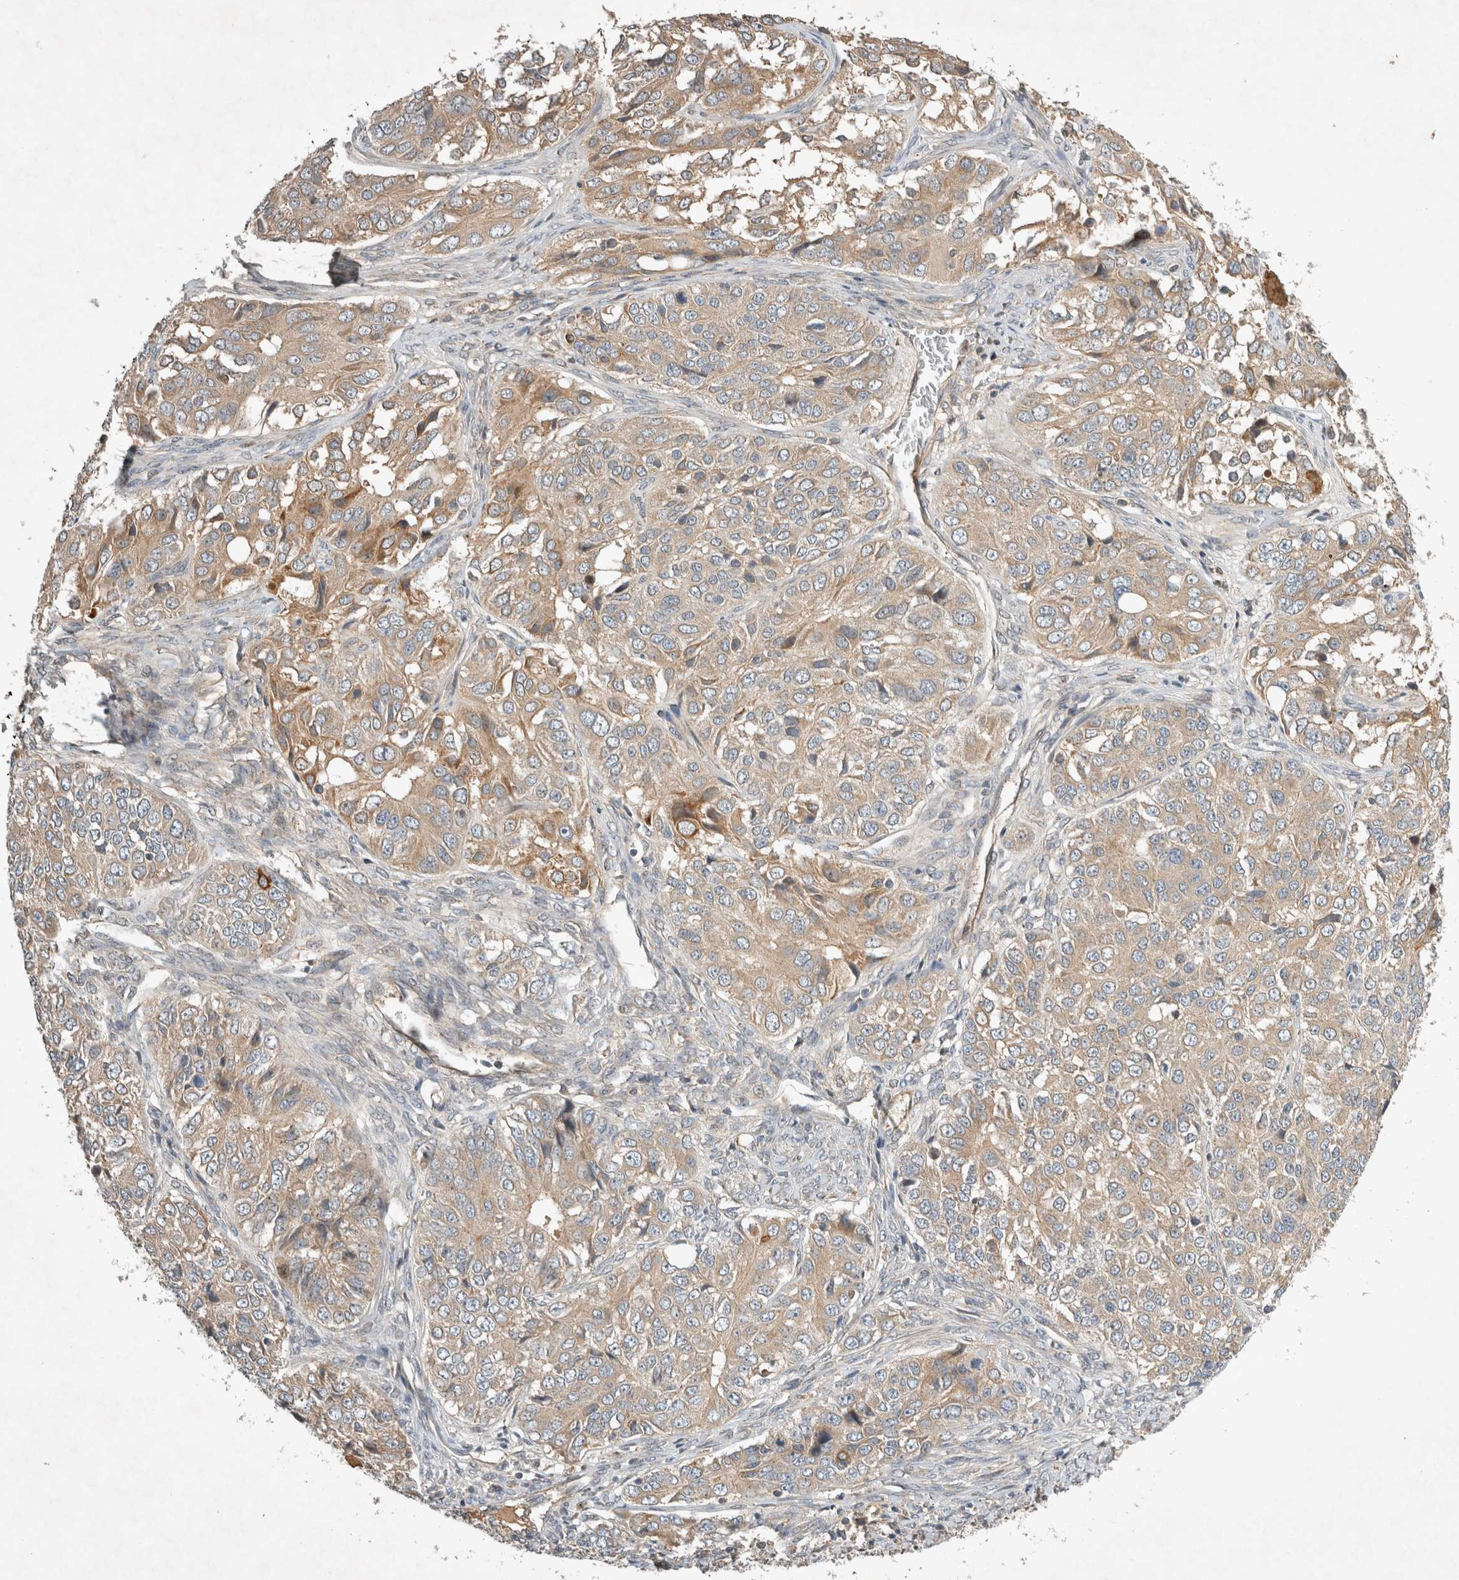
{"staining": {"intensity": "weak", "quantity": ">75%", "location": "cytoplasmic/membranous"}, "tissue": "ovarian cancer", "cell_type": "Tumor cells", "image_type": "cancer", "snomed": [{"axis": "morphology", "description": "Carcinoma, endometroid"}, {"axis": "topography", "description": "Ovary"}], "caption": "There is low levels of weak cytoplasmic/membranous positivity in tumor cells of endometroid carcinoma (ovarian), as demonstrated by immunohistochemical staining (brown color).", "gene": "ARMC9", "patient": {"sex": "female", "age": 51}}